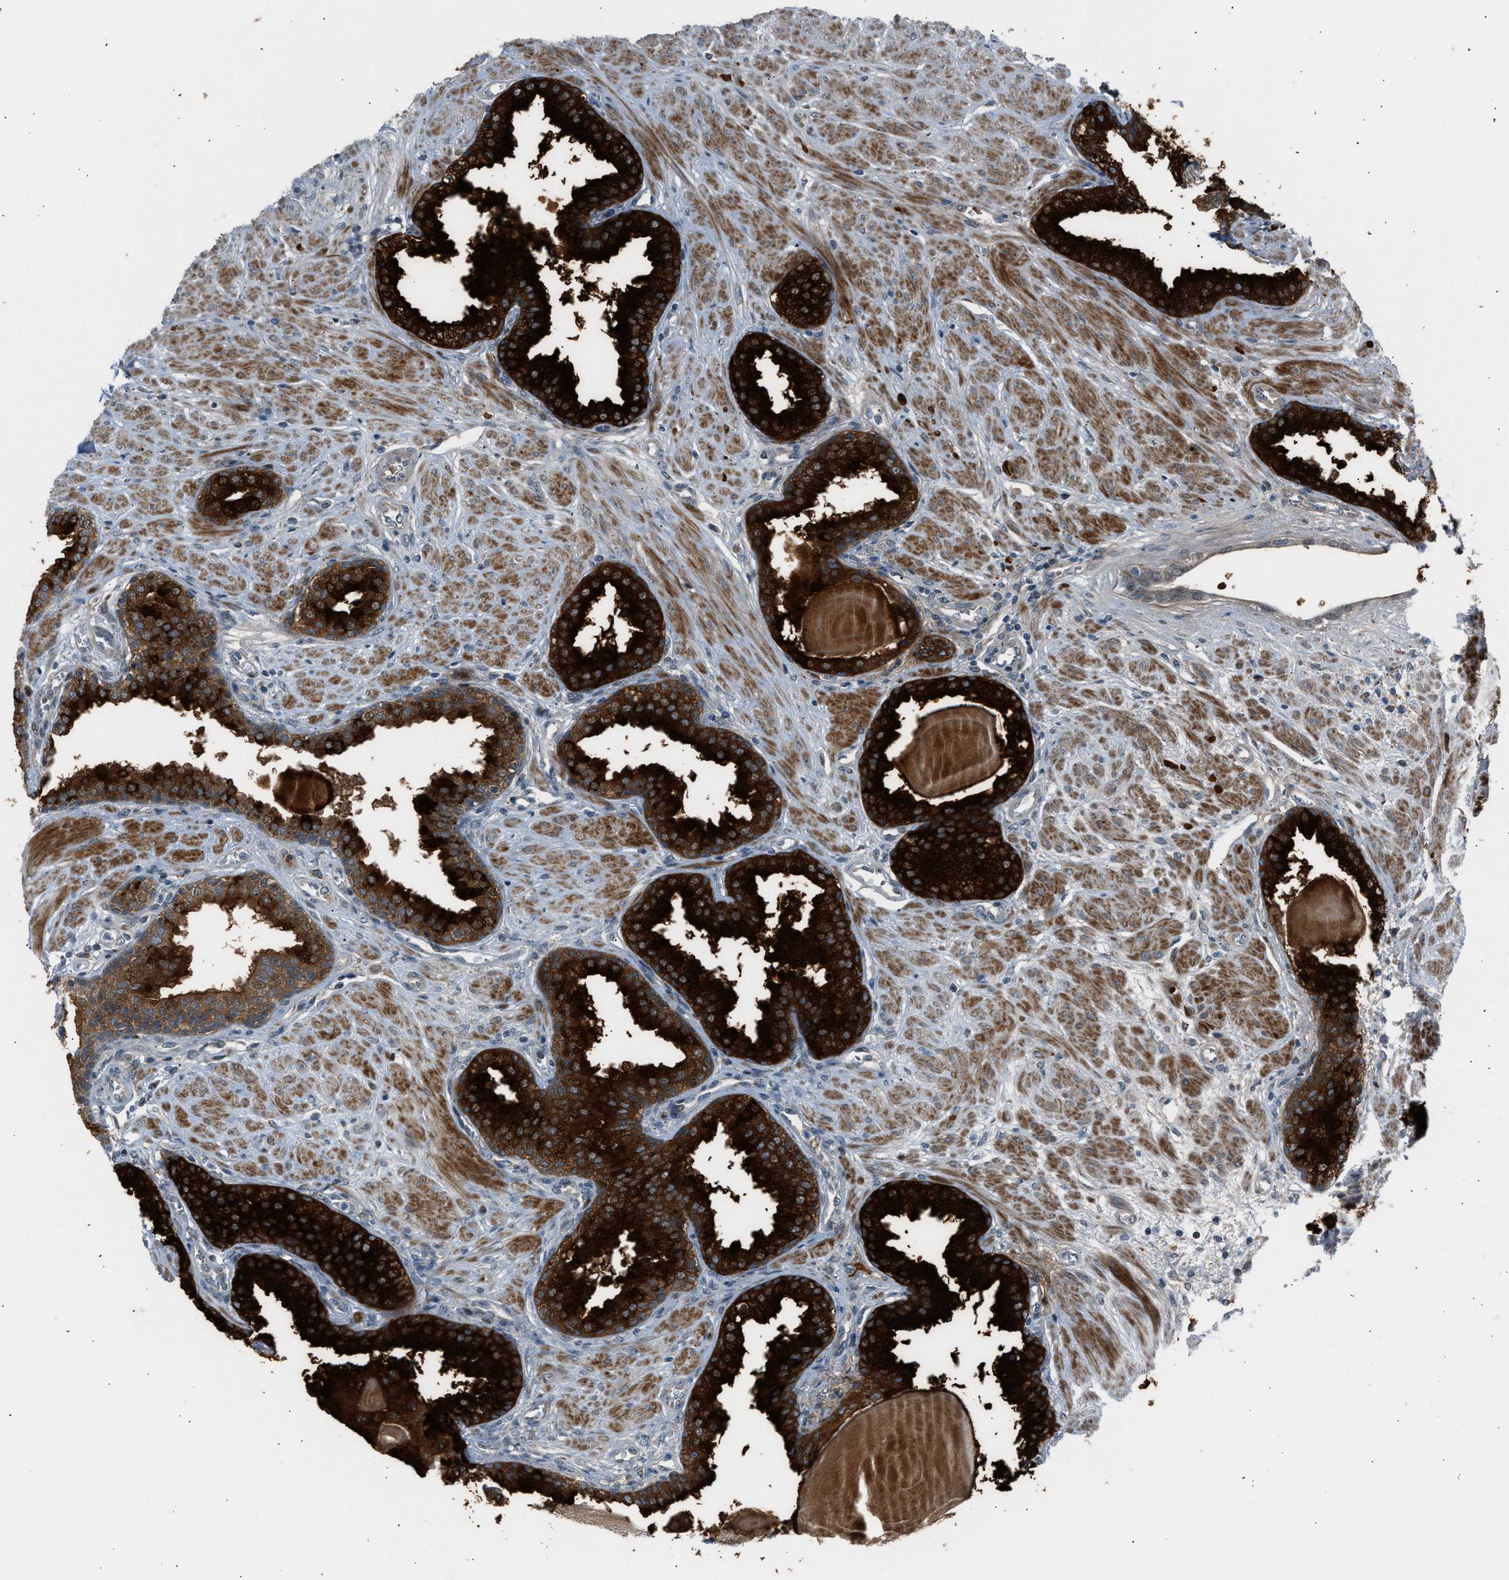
{"staining": {"intensity": "strong", "quantity": ">75%", "location": "cytoplasmic/membranous"}, "tissue": "prostate", "cell_type": "Glandular cells", "image_type": "normal", "snomed": [{"axis": "morphology", "description": "Normal tissue, NOS"}, {"axis": "topography", "description": "Prostate"}], "caption": "Strong cytoplasmic/membranous protein staining is identified in about >75% of glandular cells in prostate.", "gene": "VPS41", "patient": {"sex": "male", "age": 51}}